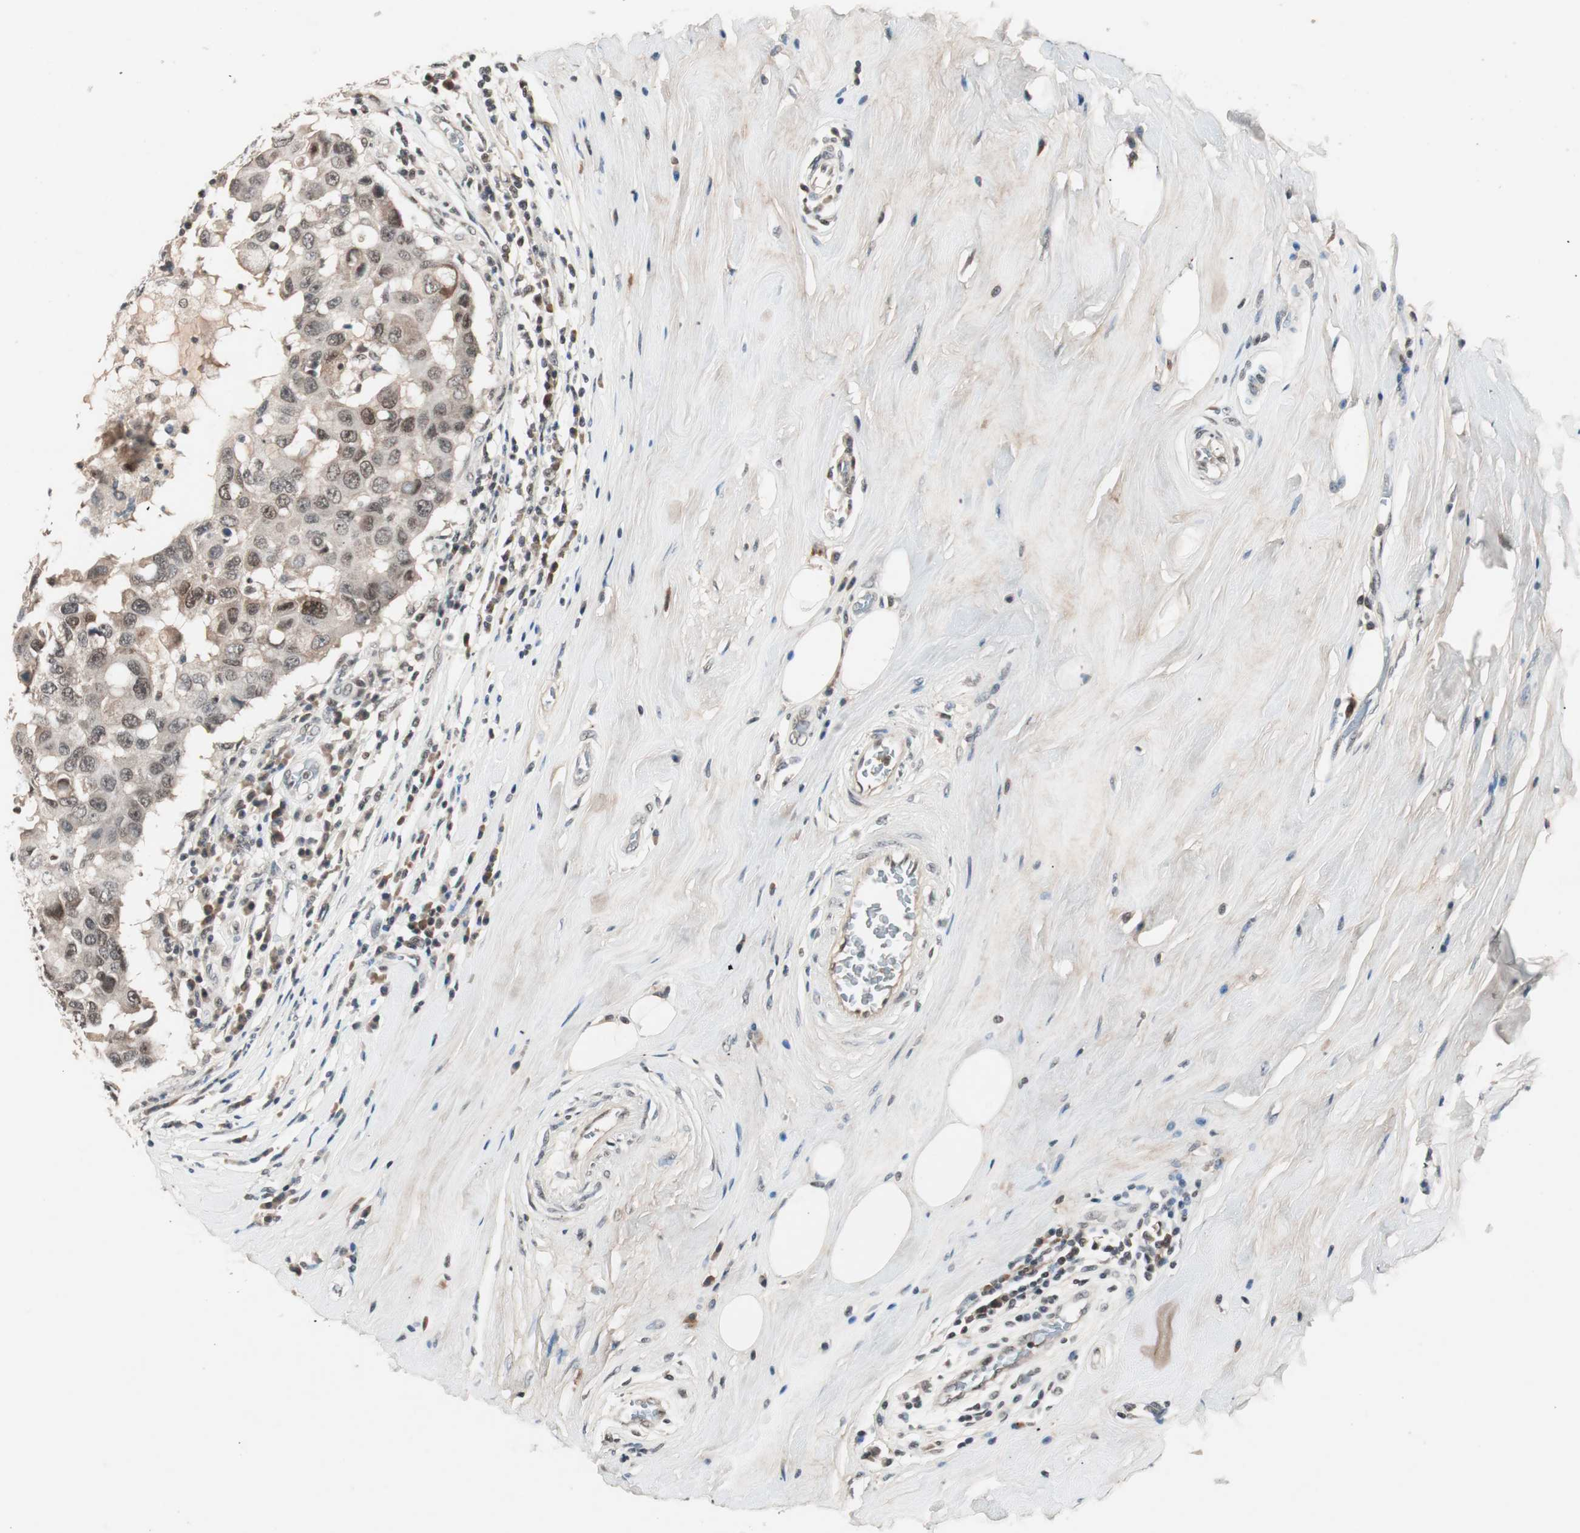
{"staining": {"intensity": "weak", "quantity": "25%-75%", "location": "nuclear"}, "tissue": "breast cancer", "cell_type": "Tumor cells", "image_type": "cancer", "snomed": [{"axis": "morphology", "description": "Duct carcinoma"}, {"axis": "topography", "description": "Breast"}], "caption": "The histopathology image shows immunohistochemical staining of intraductal carcinoma (breast). There is weak nuclear positivity is appreciated in about 25%-75% of tumor cells.", "gene": "NFRKB", "patient": {"sex": "female", "age": 27}}